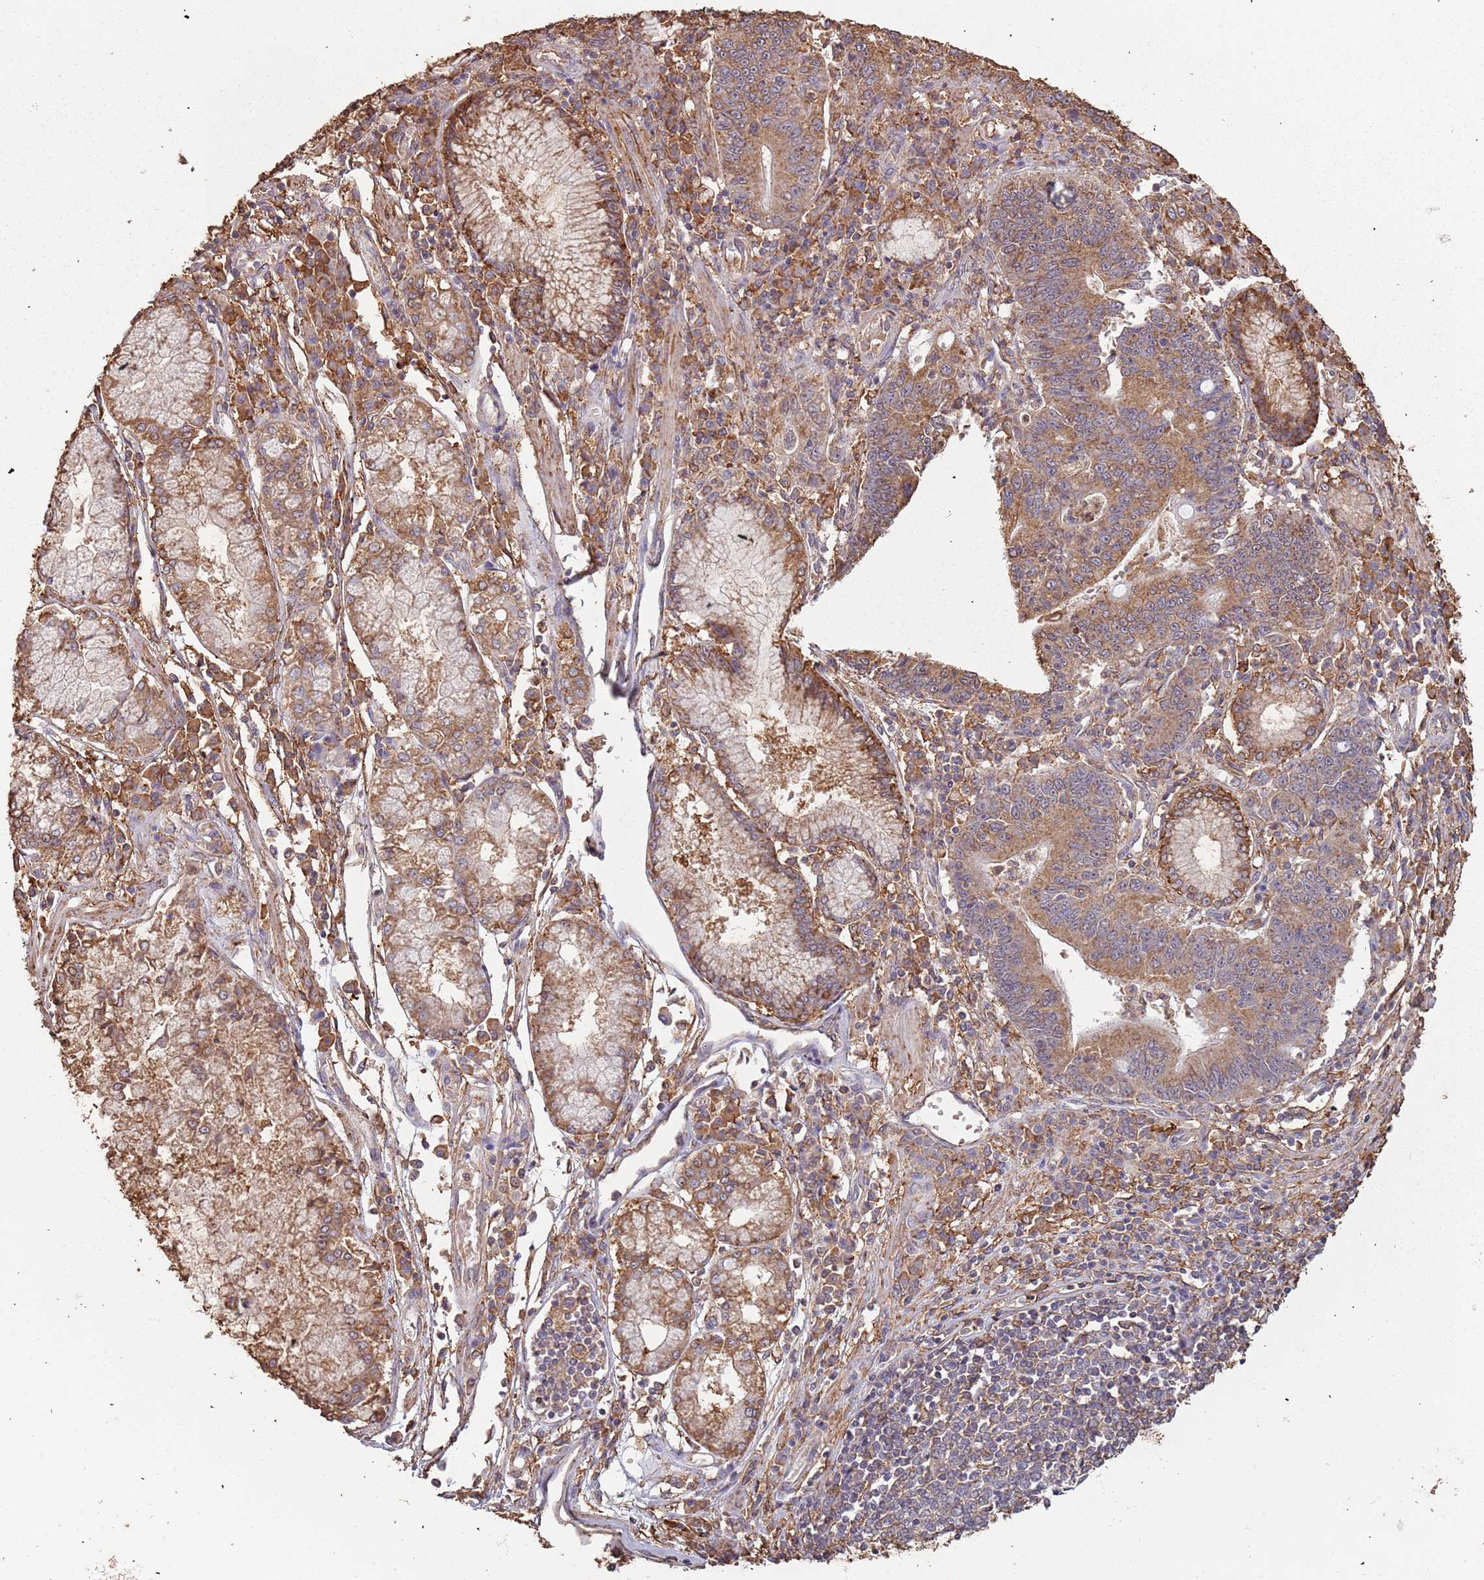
{"staining": {"intensity": "moderate", "quantity": ">75%", "location": "cytoplasmic/membranous"}, "tissue": "stomach cancer", "cell_type": "Tumor cells", "image_type": "cancer", "snomed": [{"axis": "morphology", "description": "Adenocarcinoma, NOS"}, {"axis": "topography", "description": "Stomach"}], "caption": "Moderate cytoplasmic/membranous expression is appreciated in about >75% of tumor cells in stomach cancer (adenocarcinoma).", "gene": "ATOSB", "patient": {"sex": "male", "age": 59}}